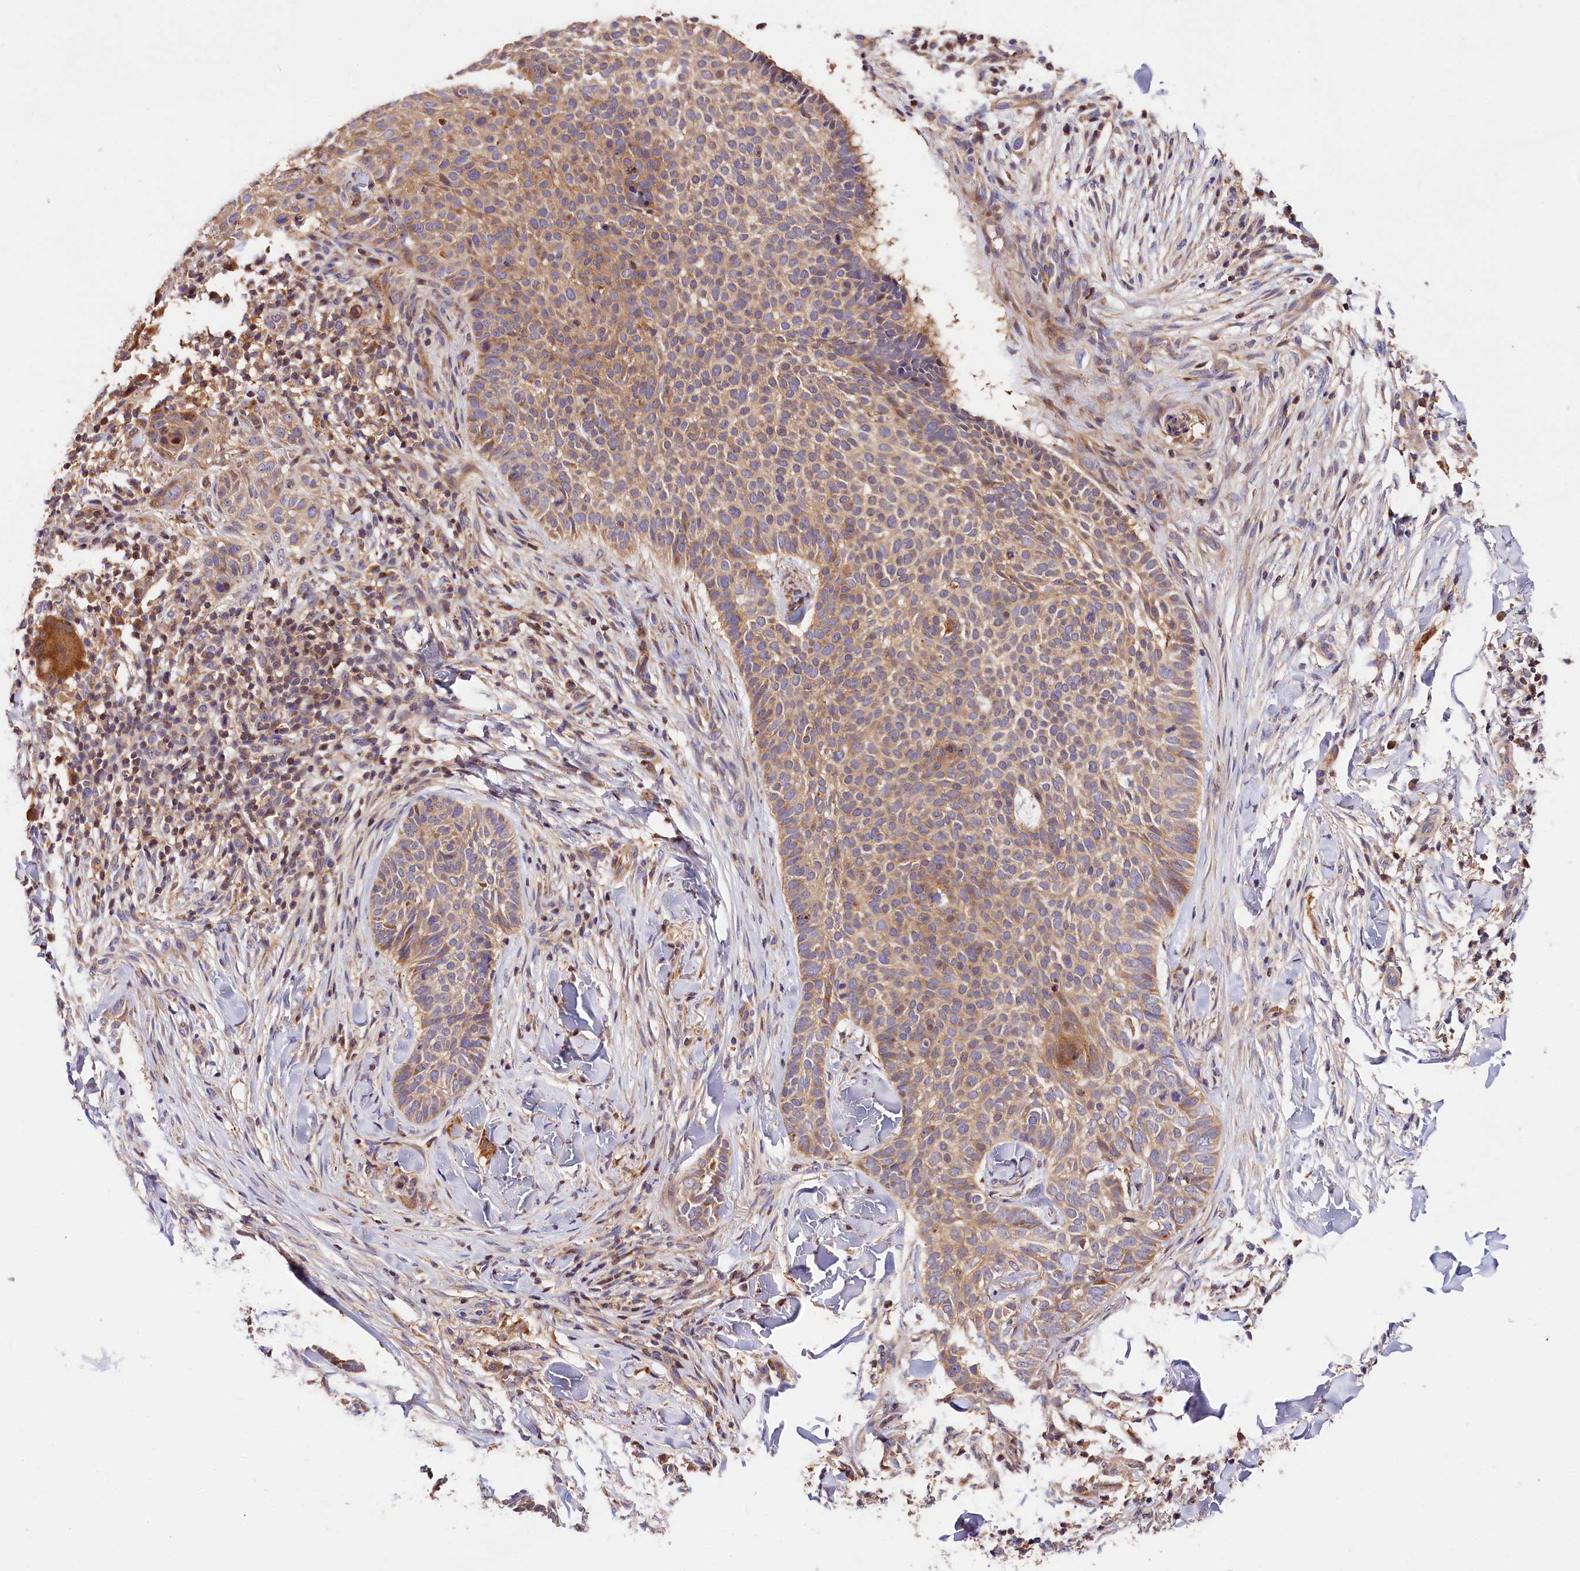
{"staining": {"intensity": "weak", "quantity": ">75%", "location": "cytoplasmic/membranous"}, "tissue": "skin cancer", "cell_type": "Tumor cells", "image_type": "cancer", "snomed": [{"axis": "morphology", "description": "Normal tissue, NOS"}, {"axis": "morphology", "description": "Basal cell carcinoma"}, {"axis": "topography", "description": "Skin"}], "caption": "A high-resolution image shows immunohistochemistry (IHC) staining of skin cancer (basal cell carcinoma), which shows weak cytoplasmic/membranous positivity in about >75% of tumor cells. (brown staining indicates protein expression, while blue staining denotes nuclei).", "gene": "KPTN", "patient": {"sex": "male", "age": 67}}